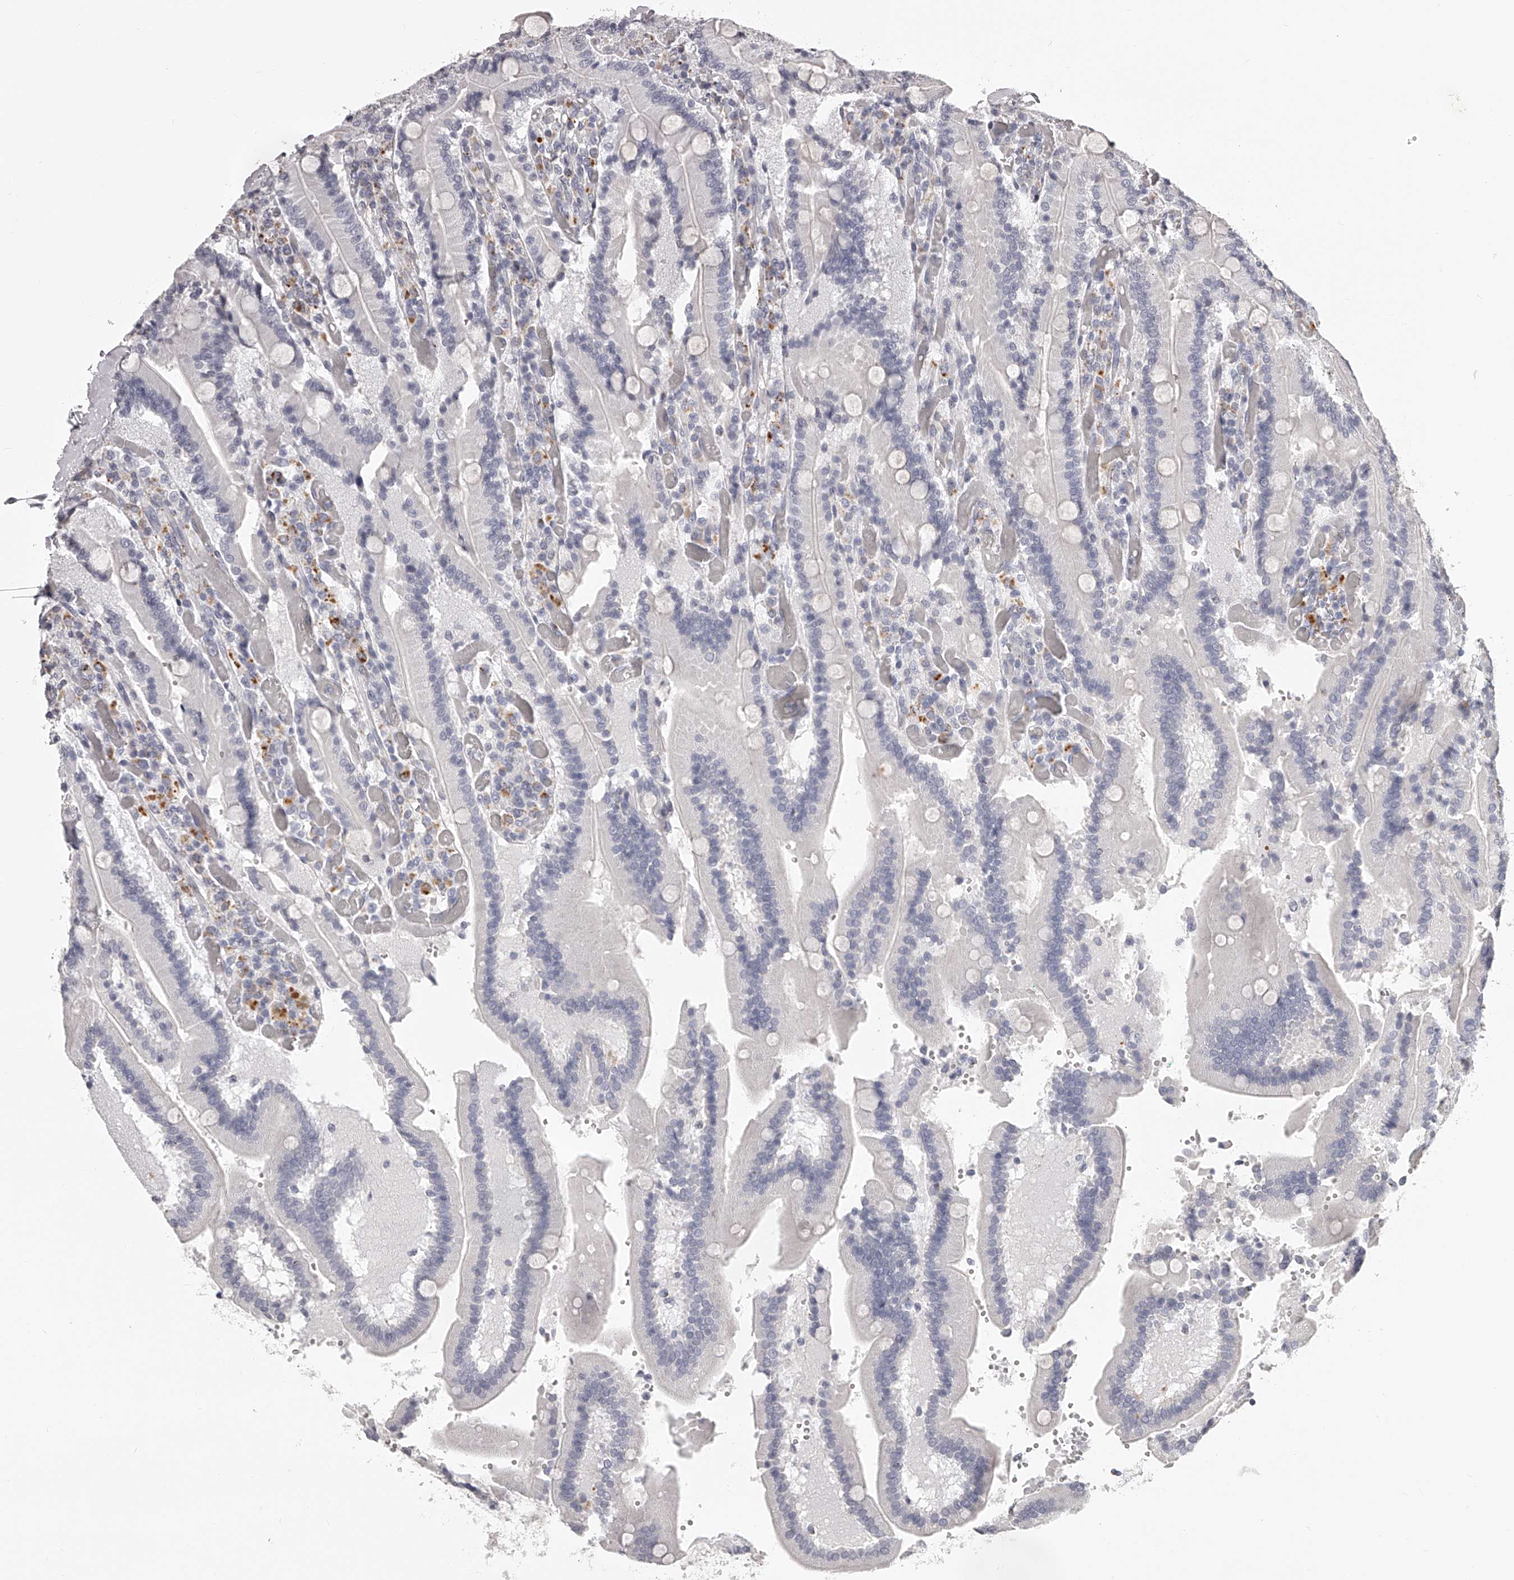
{"staining": {"intensity": "negative", "quantity": "none", "location": "none"}, "tissue": "duodenum", "cell_type": "Glandular cells", "image_type": "normal", "snomed": [{"axis": "morphology", "description": "Normal tissue, NOS"}, {"axis": "topography", "description": "Duodenum"}], "caption": "Normal duodenum was stained to show a protein in brown. There is no significant expression in glandular cells.", "gene": "DMRT1", "patient": {"sex": "female", "age": 62}}